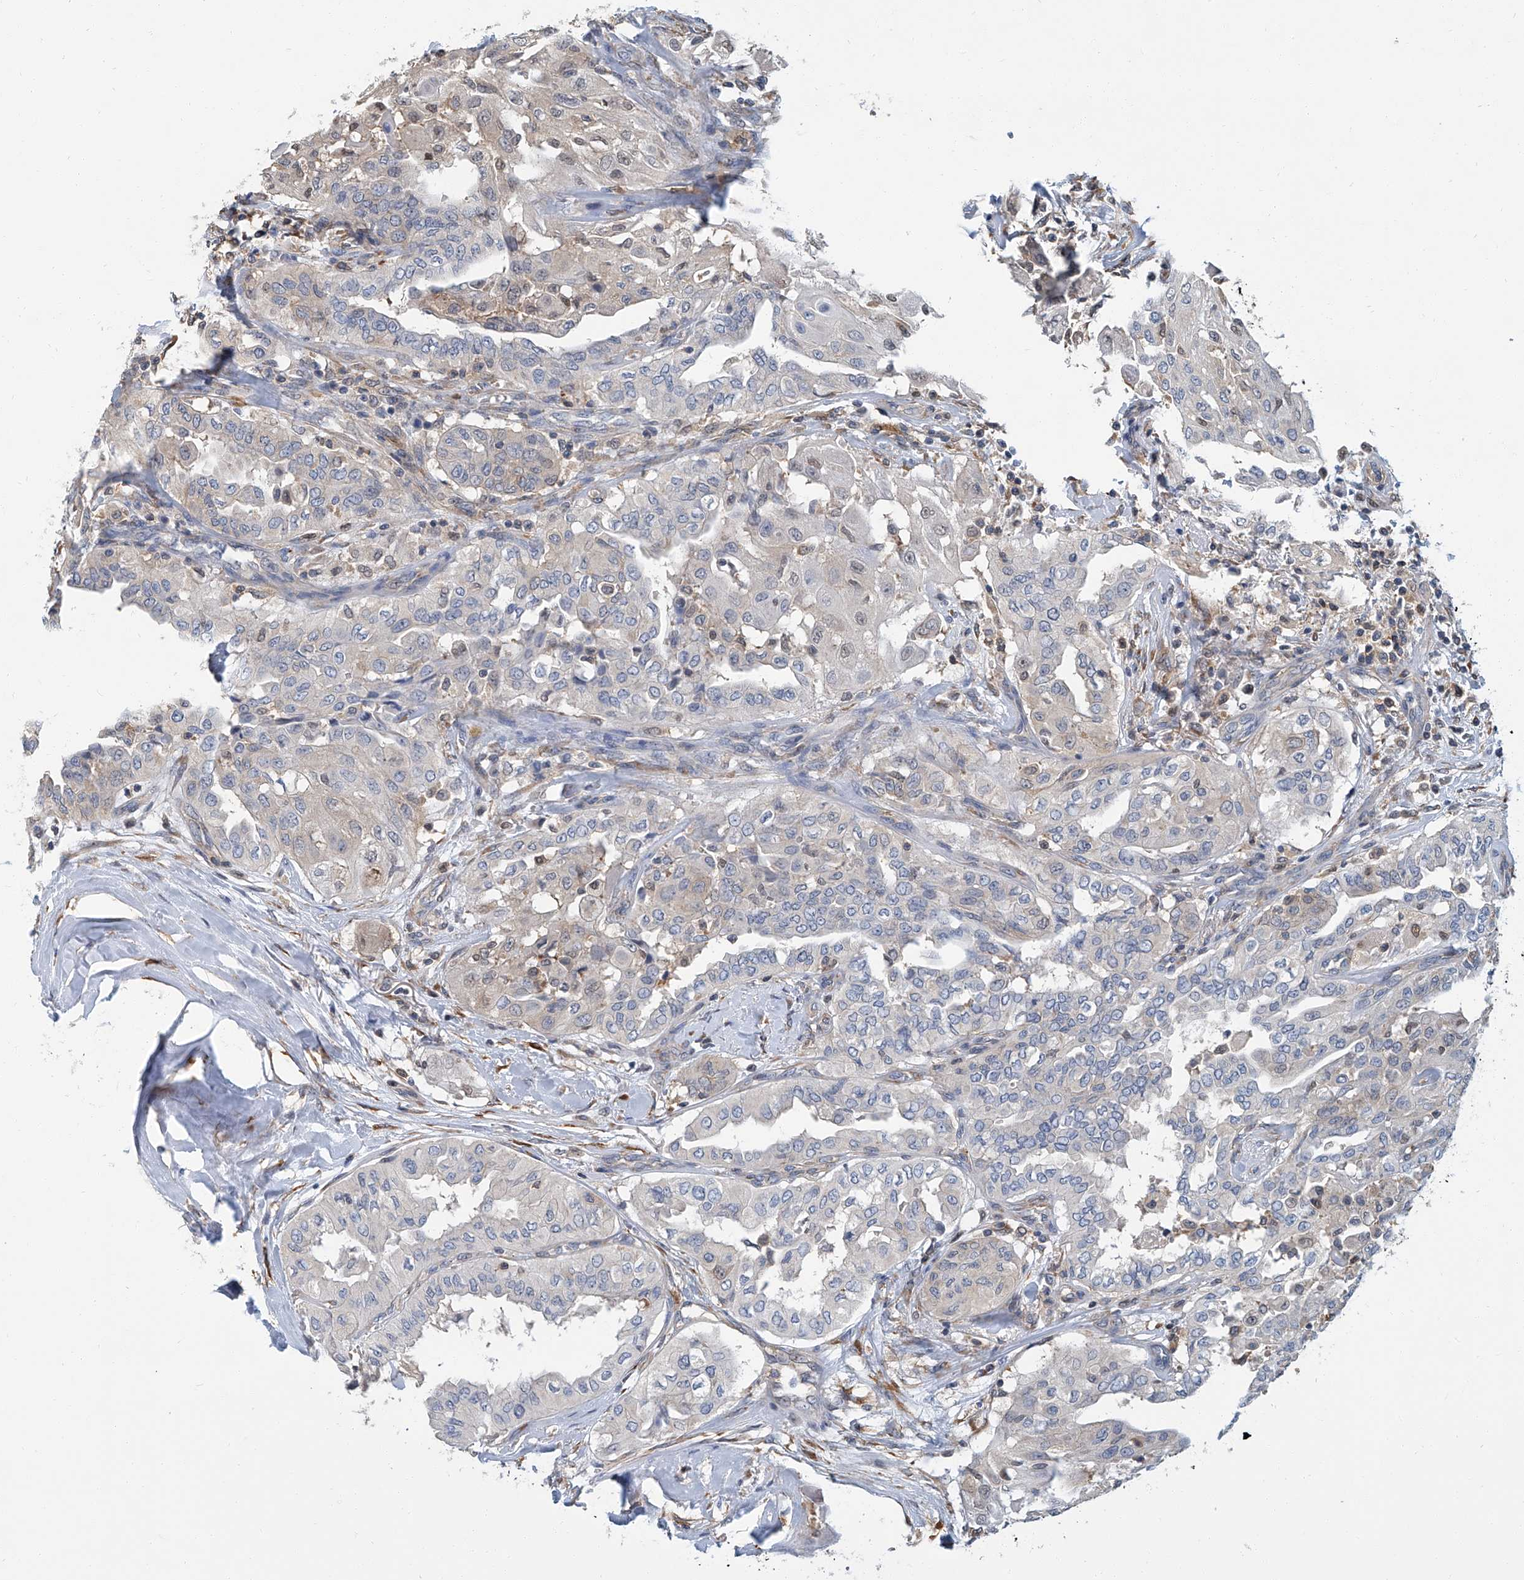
{"staining": {"intensity": "weak", "quantity": "<25%", "location": "nuclear"}, "tissue": "thyroid cancer", "cell_type": "Tumor cells", "image_type": "cancer", "snomed": [{"axis": "morphology", "description": "Papillary adenocarcinoma, NOS"}, {"axis": "topography", "description": "Thyroid gland"}], "caption": "Immunohistochemical staining of thyroid cancer exhibits no significant positivity in tumor cells.", "gene": "PSMB10", "patient": {"sex": "female", "age": 59}}